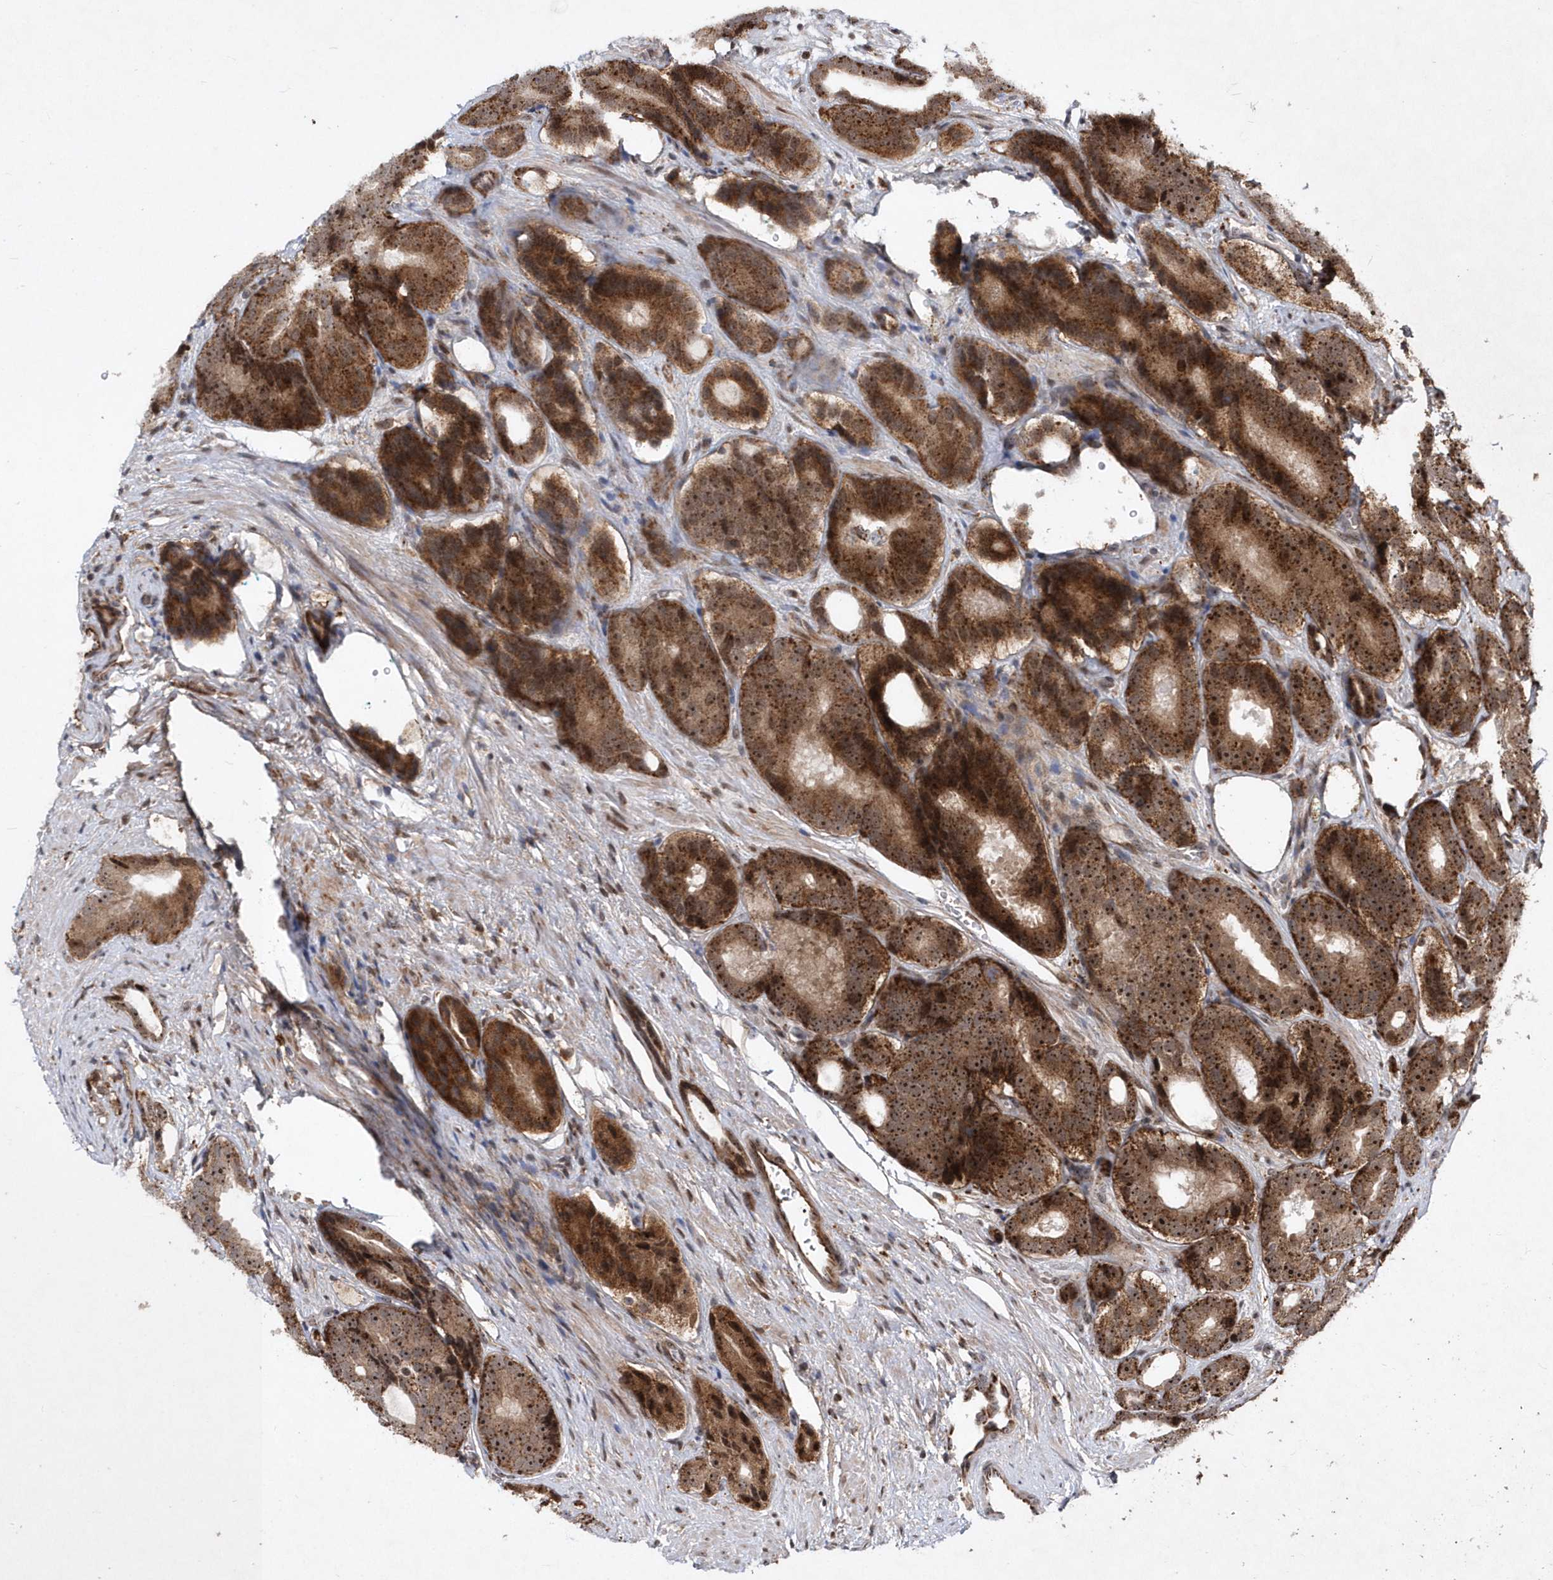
{"staining": {"intensity": "strong", "quantity": ">75%", "location": "cytoplasmic/membranous,nuclear"}, "tissue": "prostate cancer", "cell_type": "Tumor cells", "image_type": "cancer", "snomed": [{"axis": "morphology", "description": "Adenocarcinoma, High grade"}, {"axis": "topography", "description": "Prostate"}], "caption": "Immunohistochemical staining of prostate cancer reveals high levels of strong cytoplasmic/membranous and nuclear staining in approximately >75% of tumor cells.", "gene": "SOWAHB", "patient": {"sex": "male", "age": 56}}